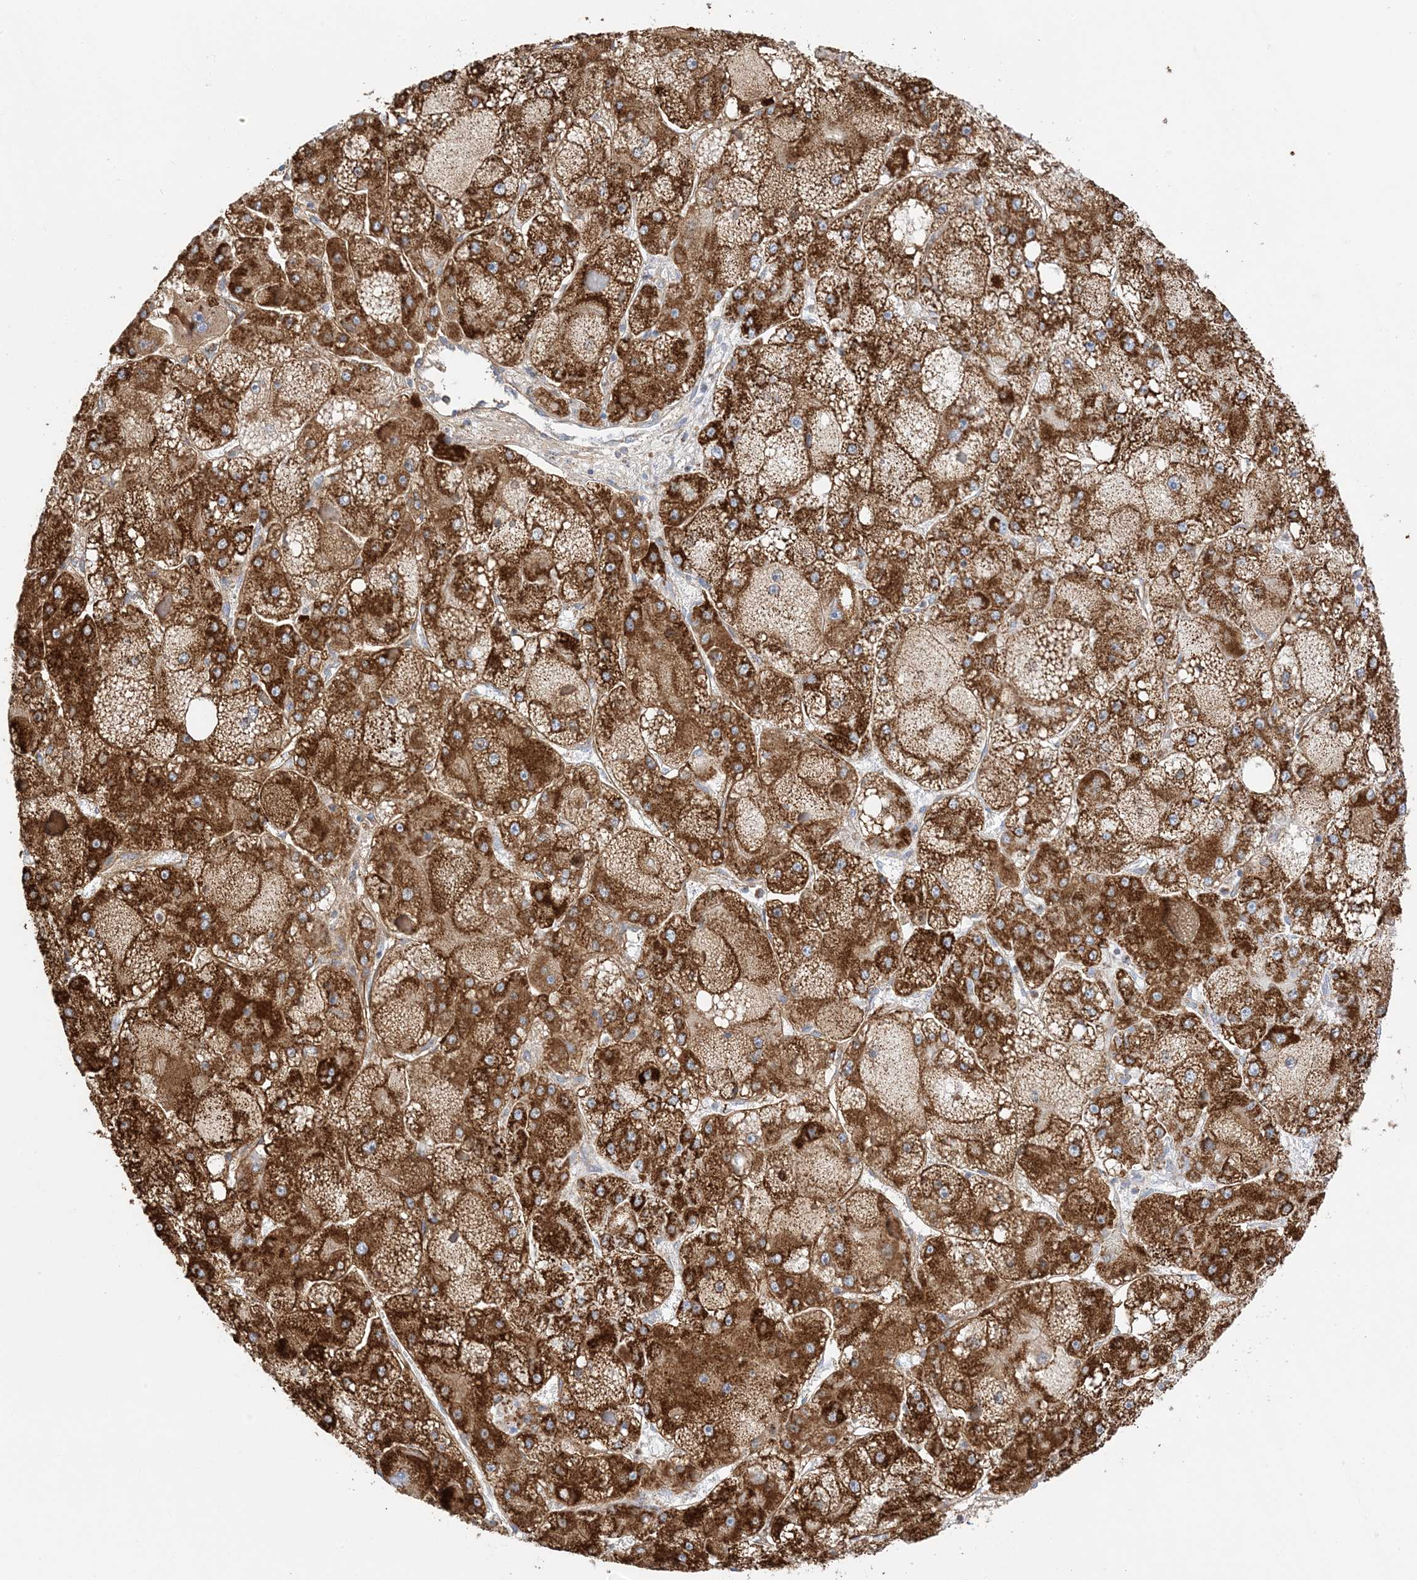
{"staining": {"intensity": "strong", "quantity": ">75%", "location": "cytoplasmic/membranous"}, "tissue": "liver cancer", "cell_type": "Tumor cells", "image_type": "cancer", "snomed": [{"axis": "morphology", "description": "Carcinoma, Hepatocellular, NOS"}, {"axis": "topography", "description": "Liver"}], "caption": "Immunohistochemistry image of hepatocellular carcinoma (liver) stained for a protein (brown), which demonstrates high levels of strong cytoplasmic/membranous expression in approximately >75% of tumor cells.", "gene": "CAPN13", "patient": {"sex": "female", "age": 73}}